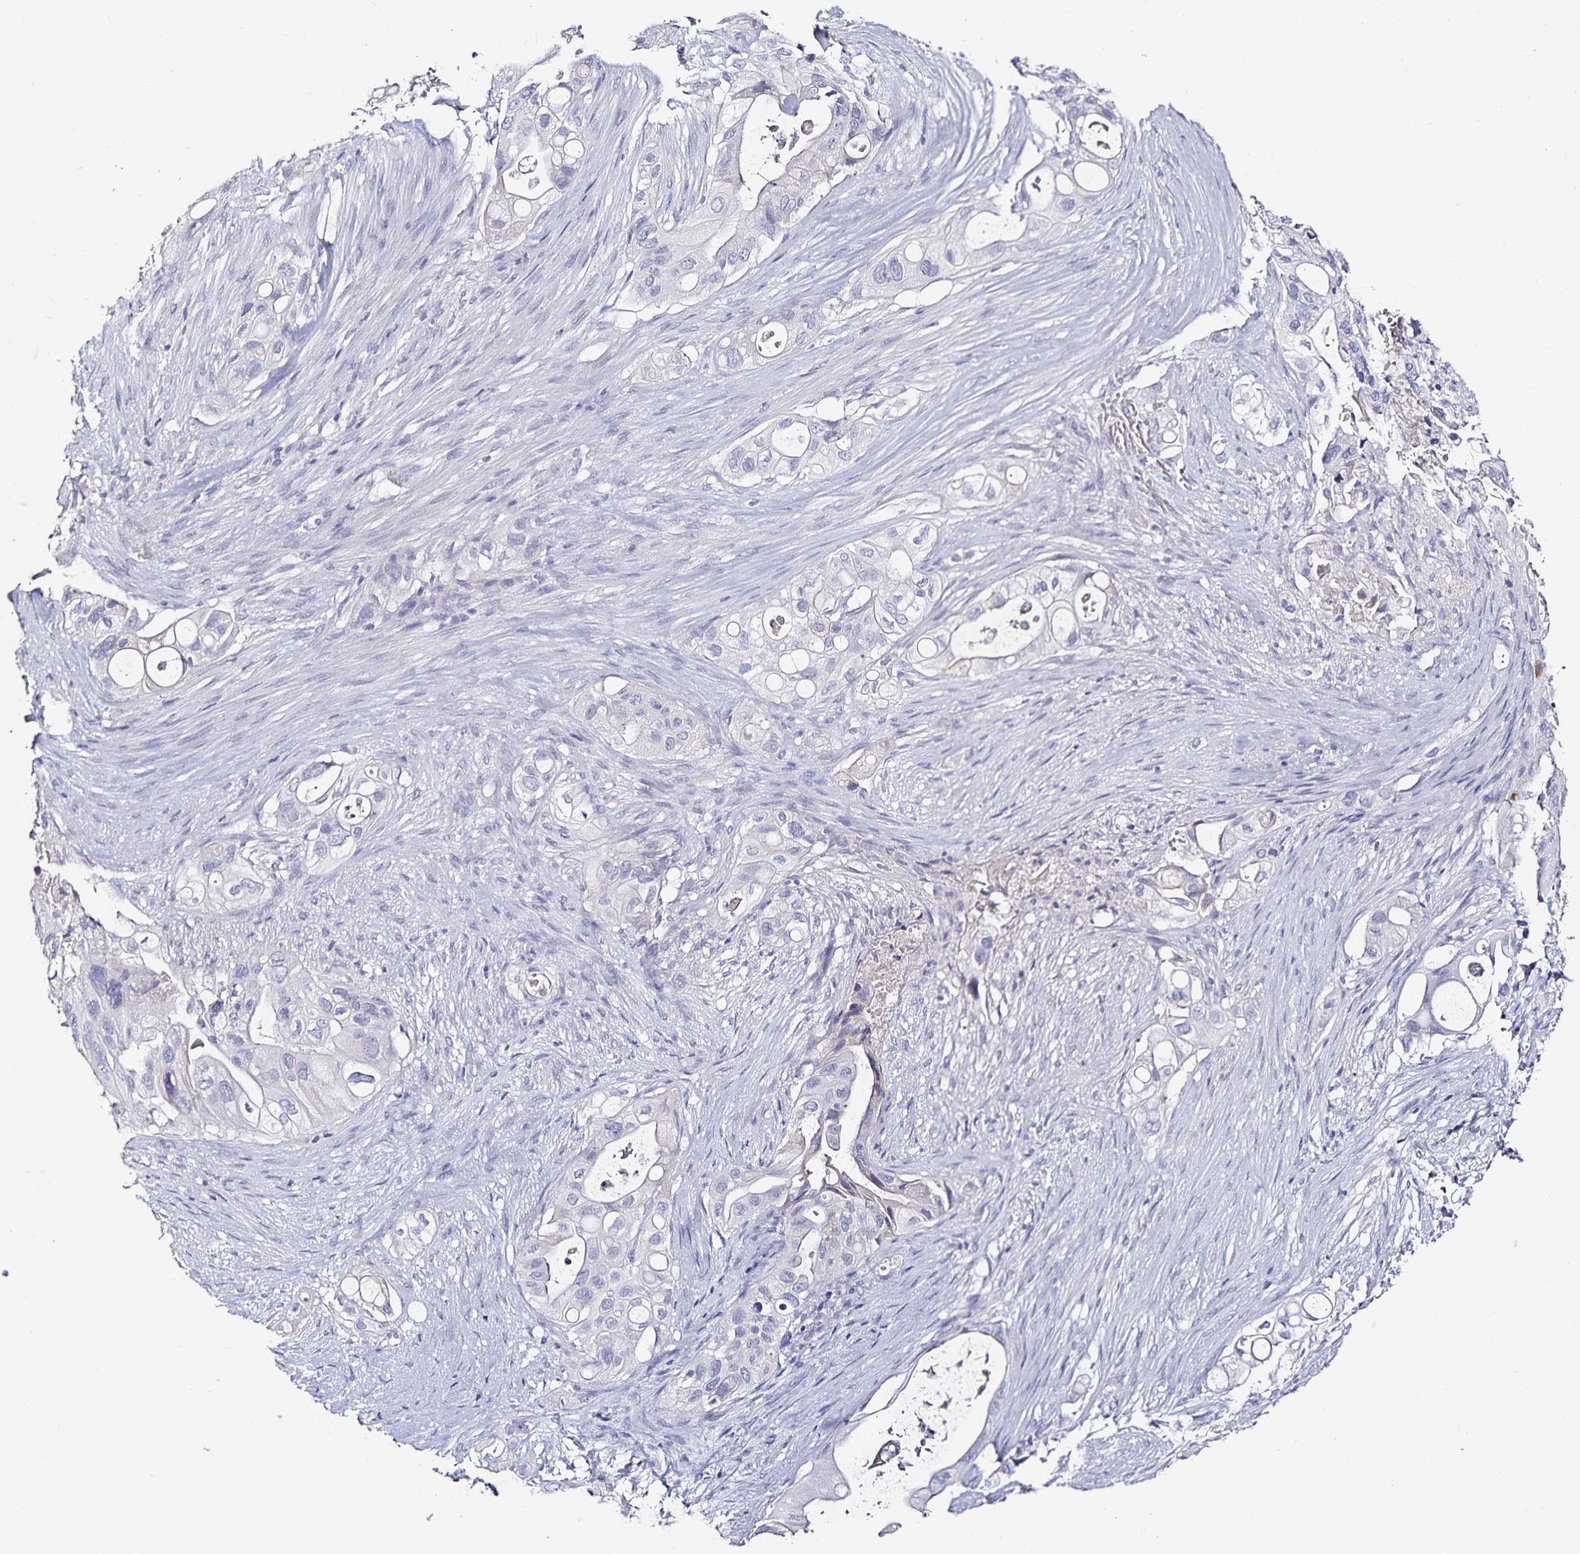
{"staining": {"intensity": "negative", "quantity": "none", "location": "none"}, "tissue": "pancreatic cancer", "cell_type": "Tumor cells", "image_type": "cancer", "snomed": [{"axis": "morphology", "description": "Adenocarcinoma, NOS"}, {"axis": "topography", "description": "Pancreas"}], "caption": "The histopathology image reveals no significant expression in tumor cells of pancreatic cancer.", "gene": "TTR", "patient": {"sex": "female", "age": 72}}